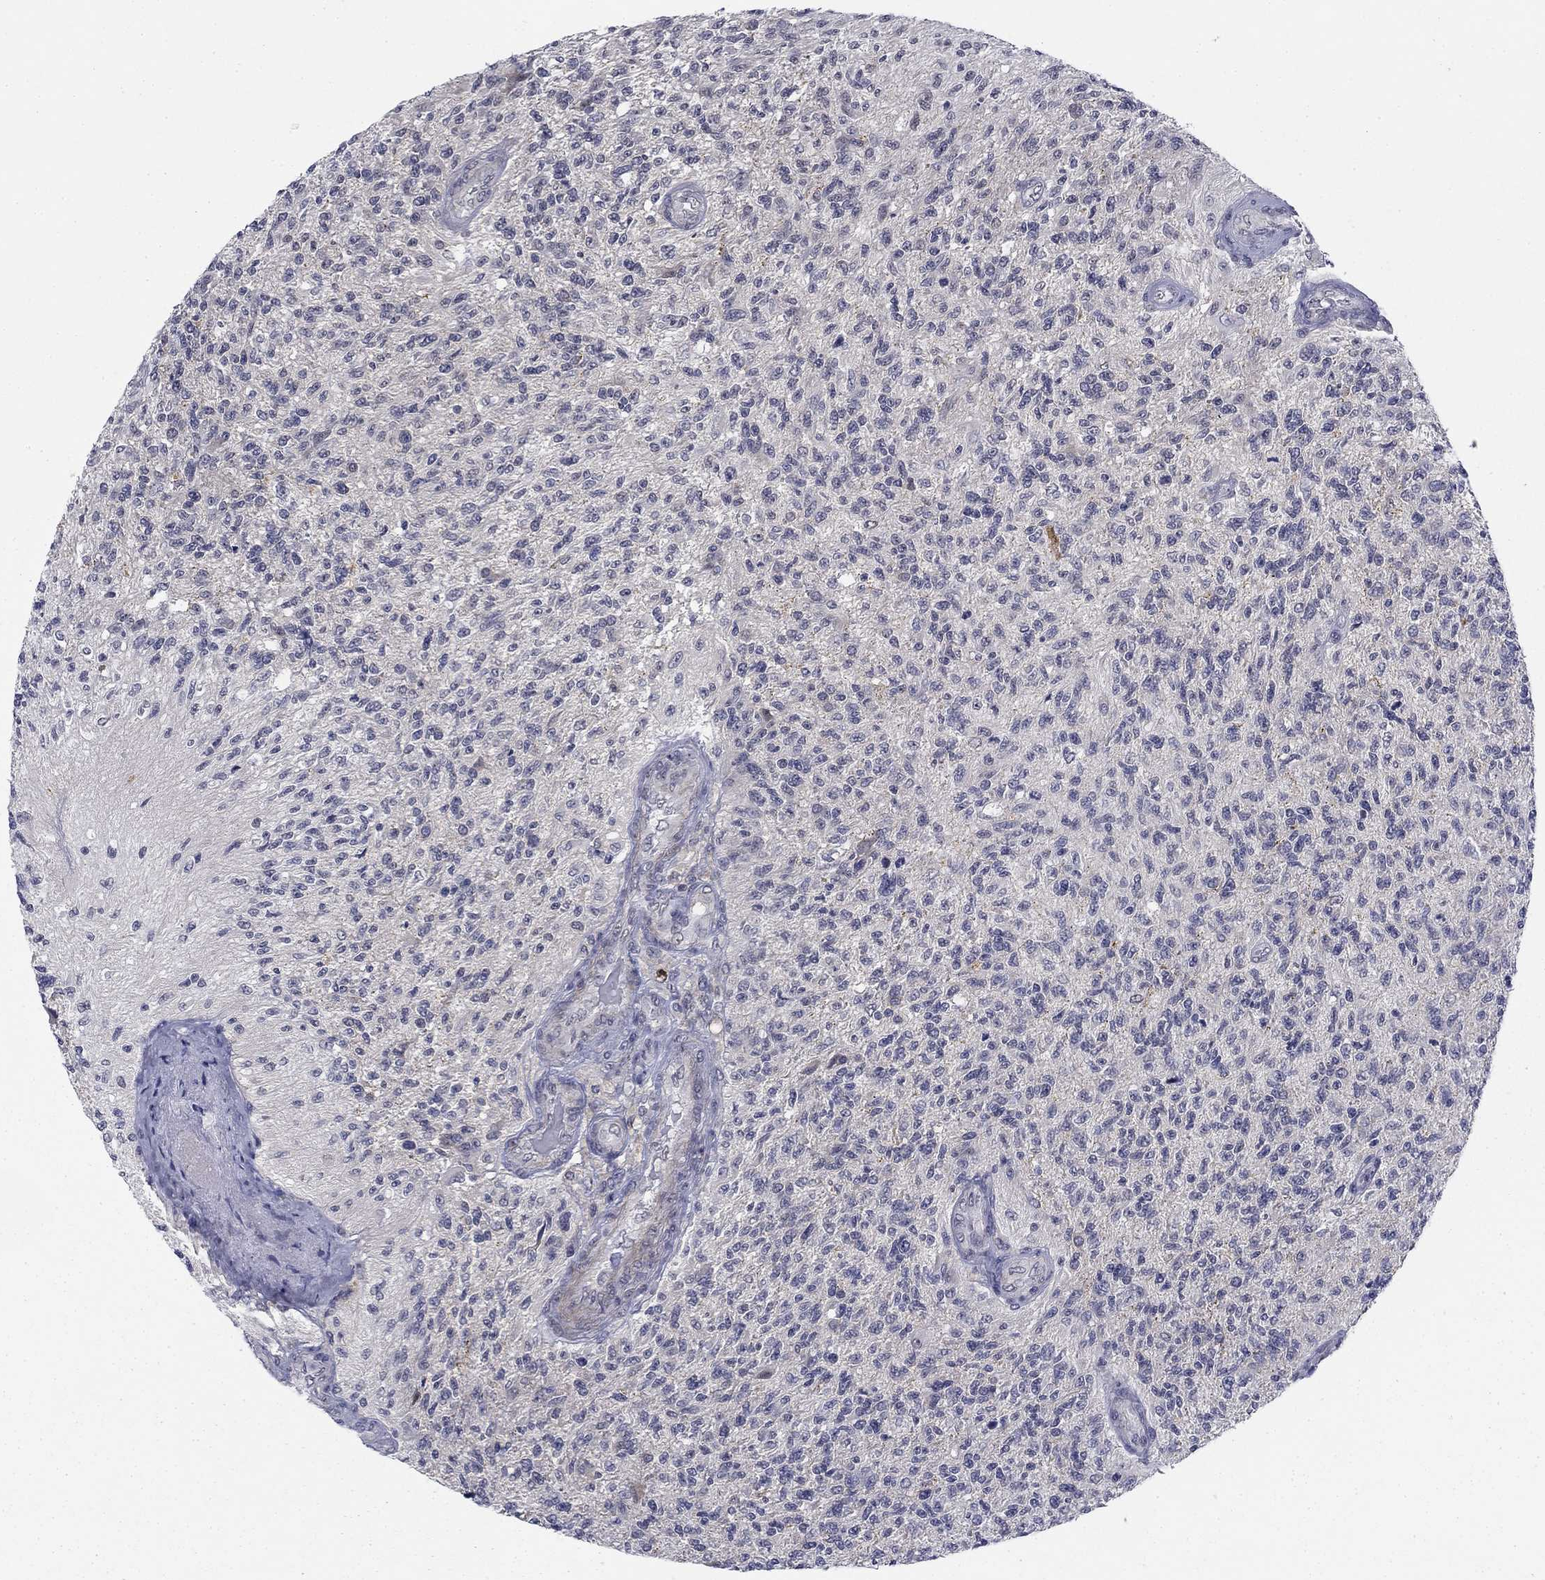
{"staining": {"intensity": "negative", "quantity": "none", "location": "none"}, "tissue": "glioma", "cell_type": "Tumor cells", "image_type": "cancer", "snomed": [{"axis": "morphology", "description": "Glioma, malignant, High grade"}, {"axis": "topography", "description": "Brain"}], "caption": "Glioma was stained to show a protein in brown. There is no significant positivity in tumor cells. The staining is performed using DAB brown chromogen with nuclei counter-stained in using hematoxylin.", "gene": "TIGD4", "patient": {"sex": "male", "age": 56}}